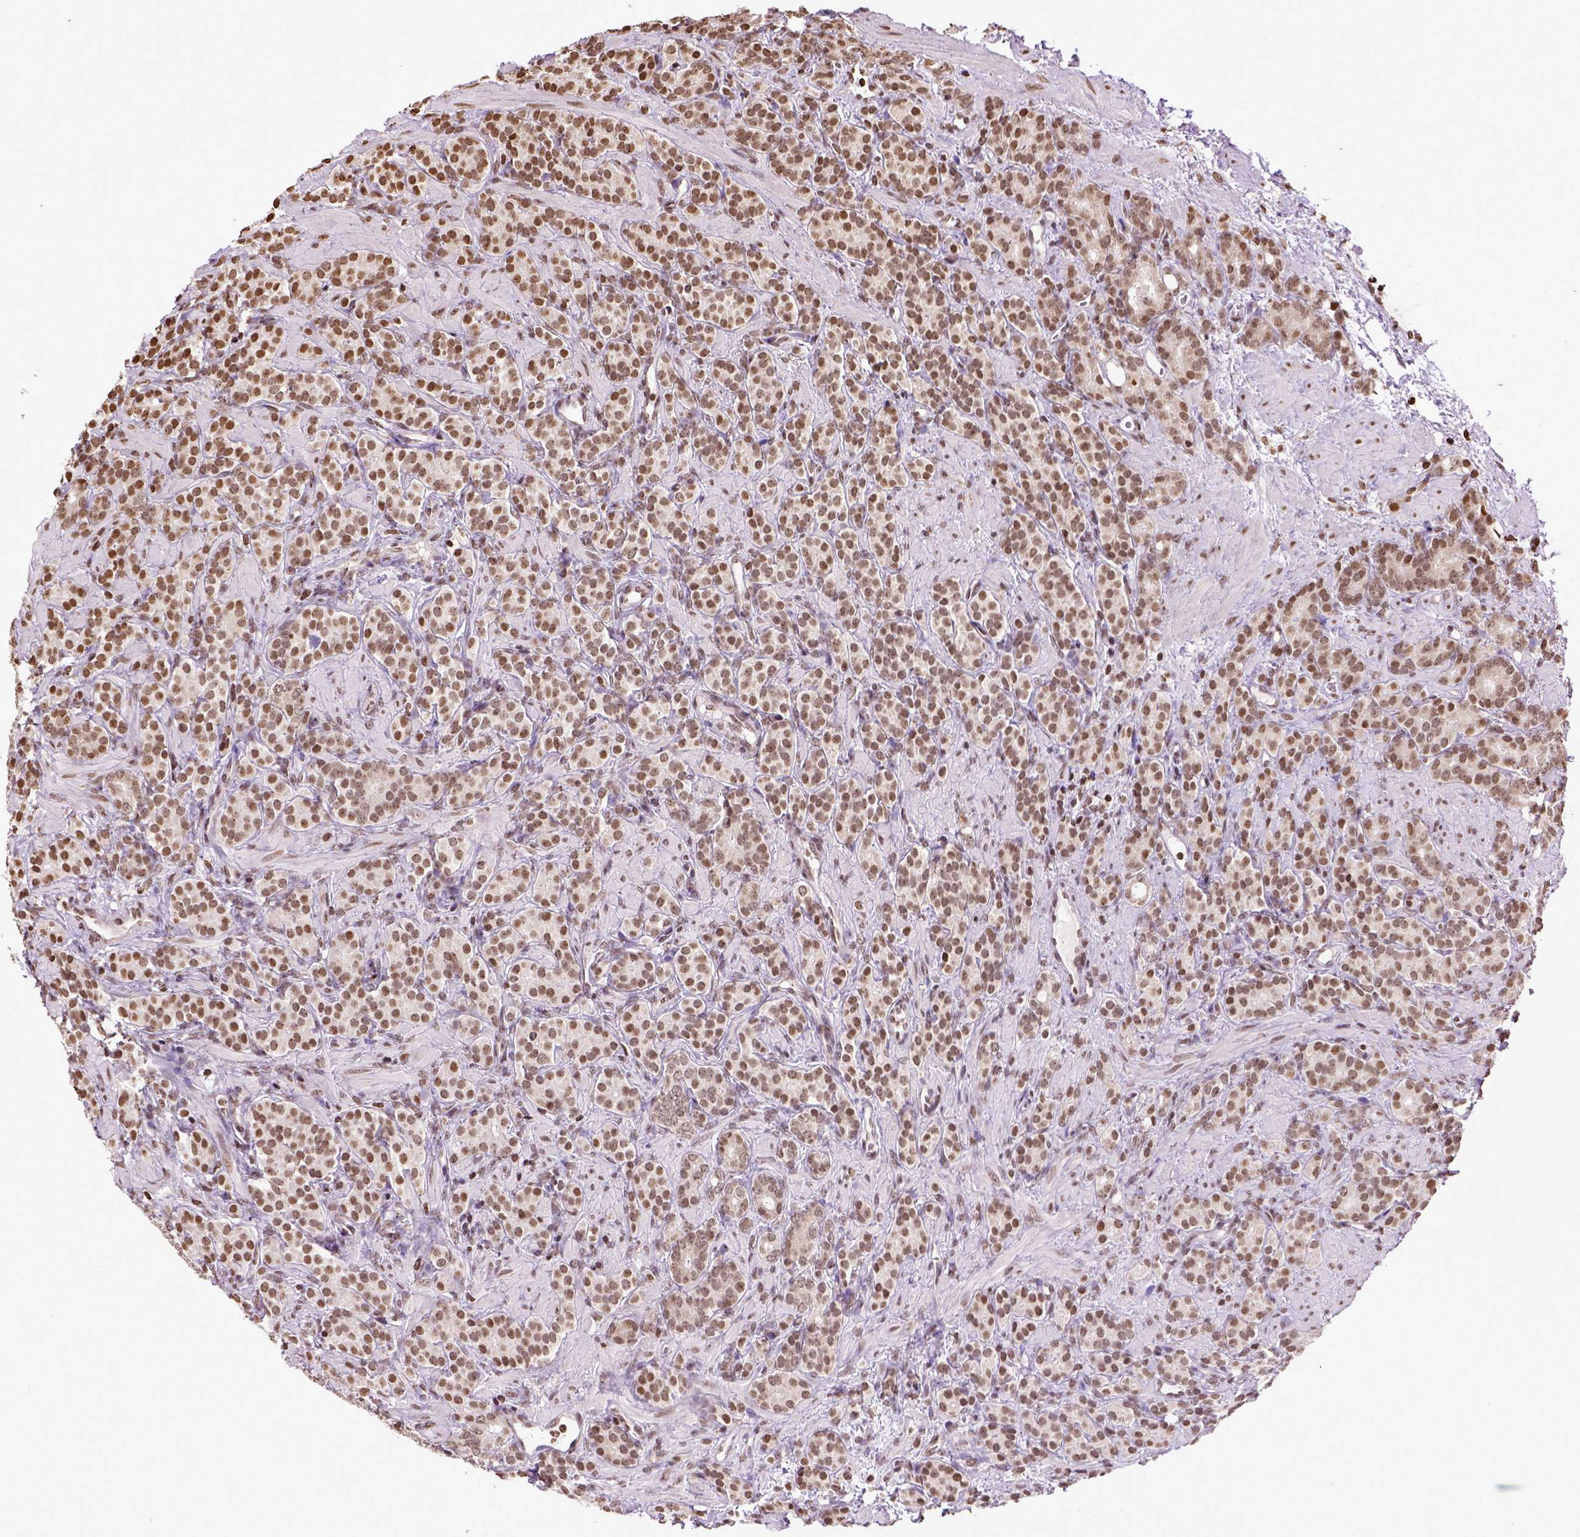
{"staining": {"intensity": "moderate", "quantity": ">75%", "location": "nuclear"}, "tissue": "prostate cancer", "cell_type": "Tumor cells", "image_type": "cancer", "snomed": [{"axis": "morphology", "description": "Adenocarcinoma, High grade"}, {"axis": "topography", "description": "Prostate"}], "caption": "About >75% of tumor cells in human prostate cancer display moderate nuclear protein staining as visualized by brown immunohistochemical staining.", "gene": "ZNF75D", "patient": {"sex": "male", "age": 84}}